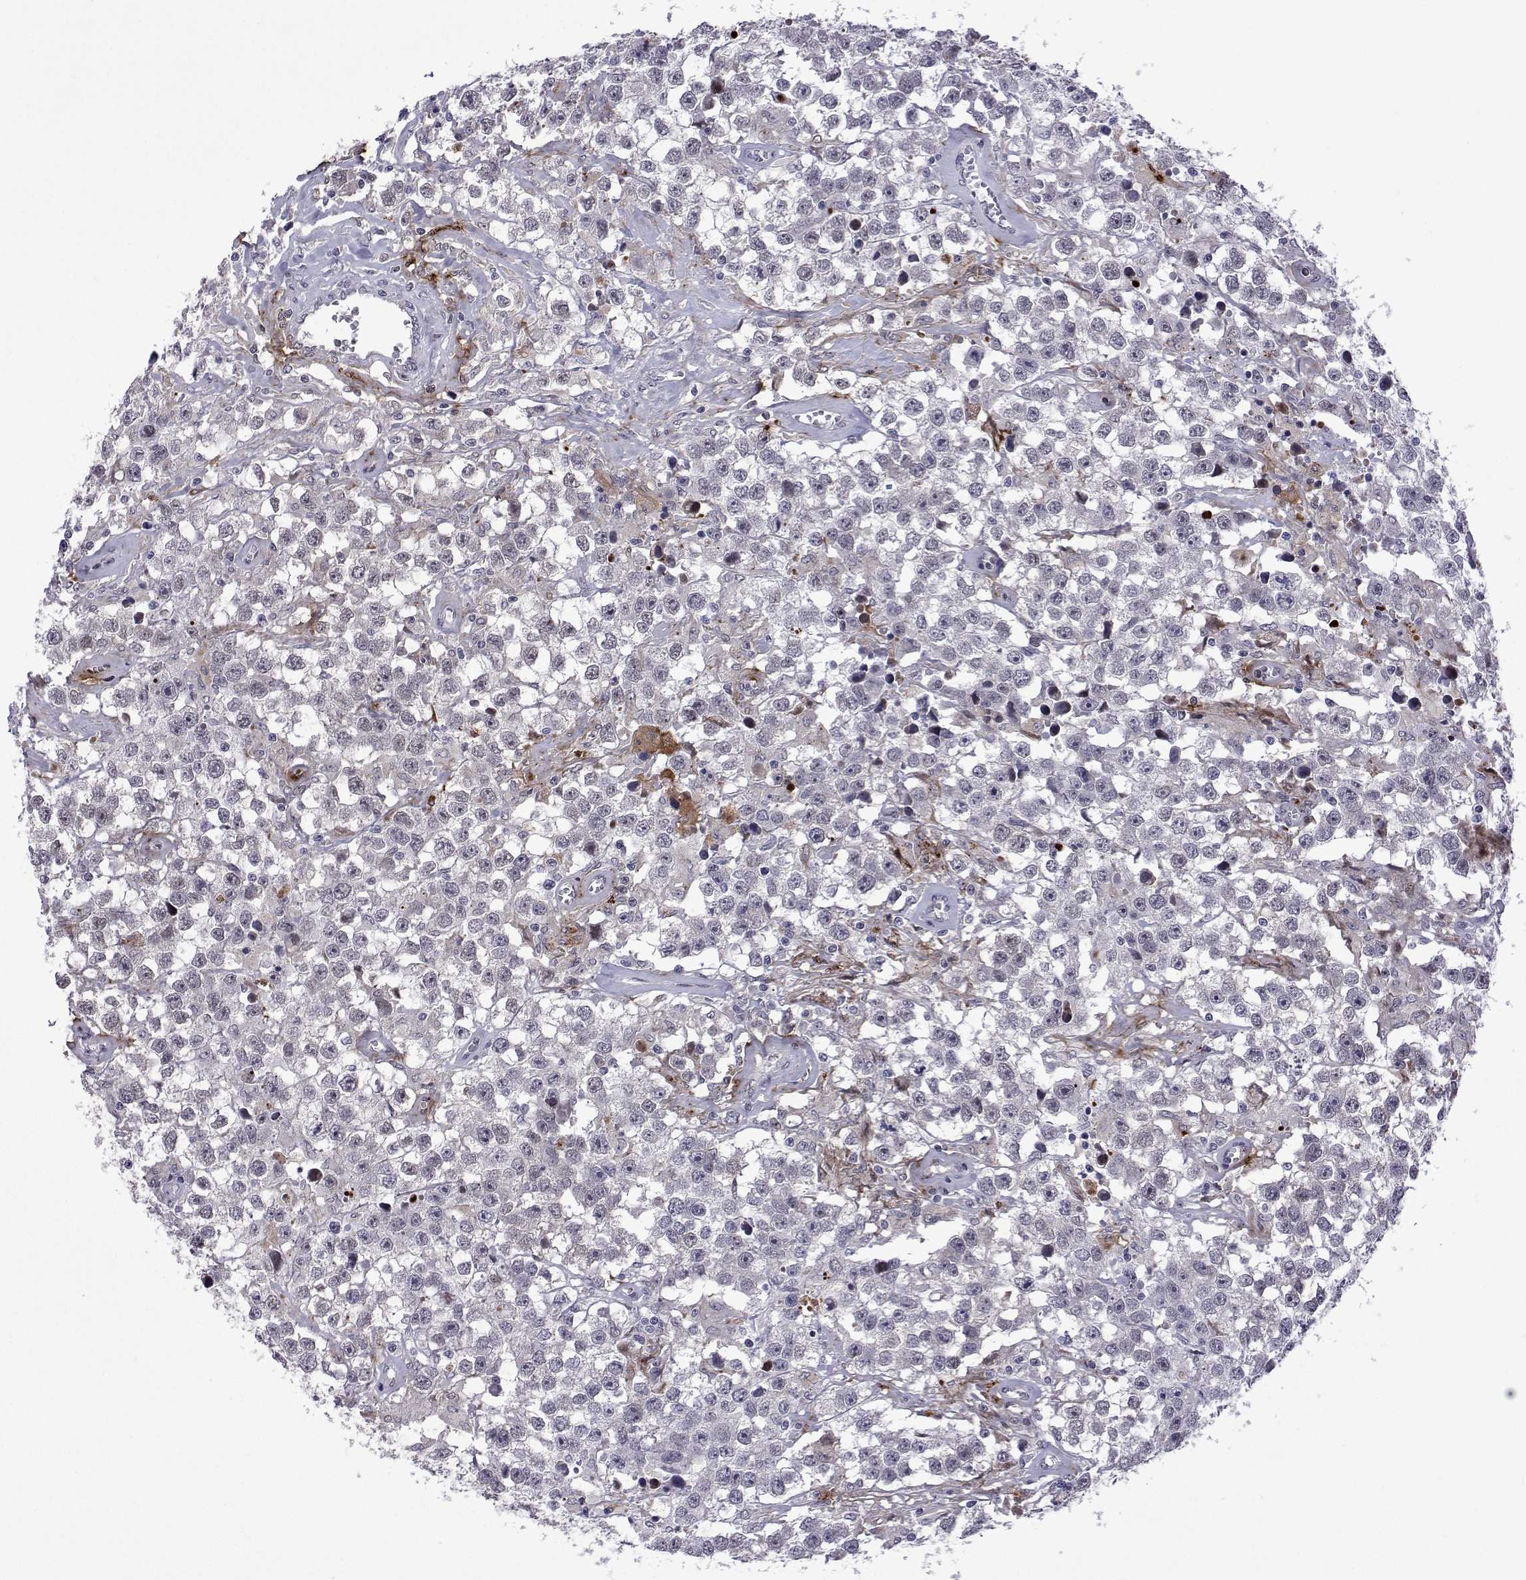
{"staining": {"intensity": "negative", "quantity": "none", "location": "none"}, "tissue": "testis cancer", "cell_type": "Tumor cells", "image_type": "cancer", "snomed": [{"axis": "morphology", "description": "Seminoma, NOS"}, {"axis": "topography", "description": "Testis"}], "caption": "An IHC image of testis cancer is shown. There is no staining in tumor cells of testis cancer.", "gene": "EFCAB3", "patient": {"sex": "male", "age": 43}}